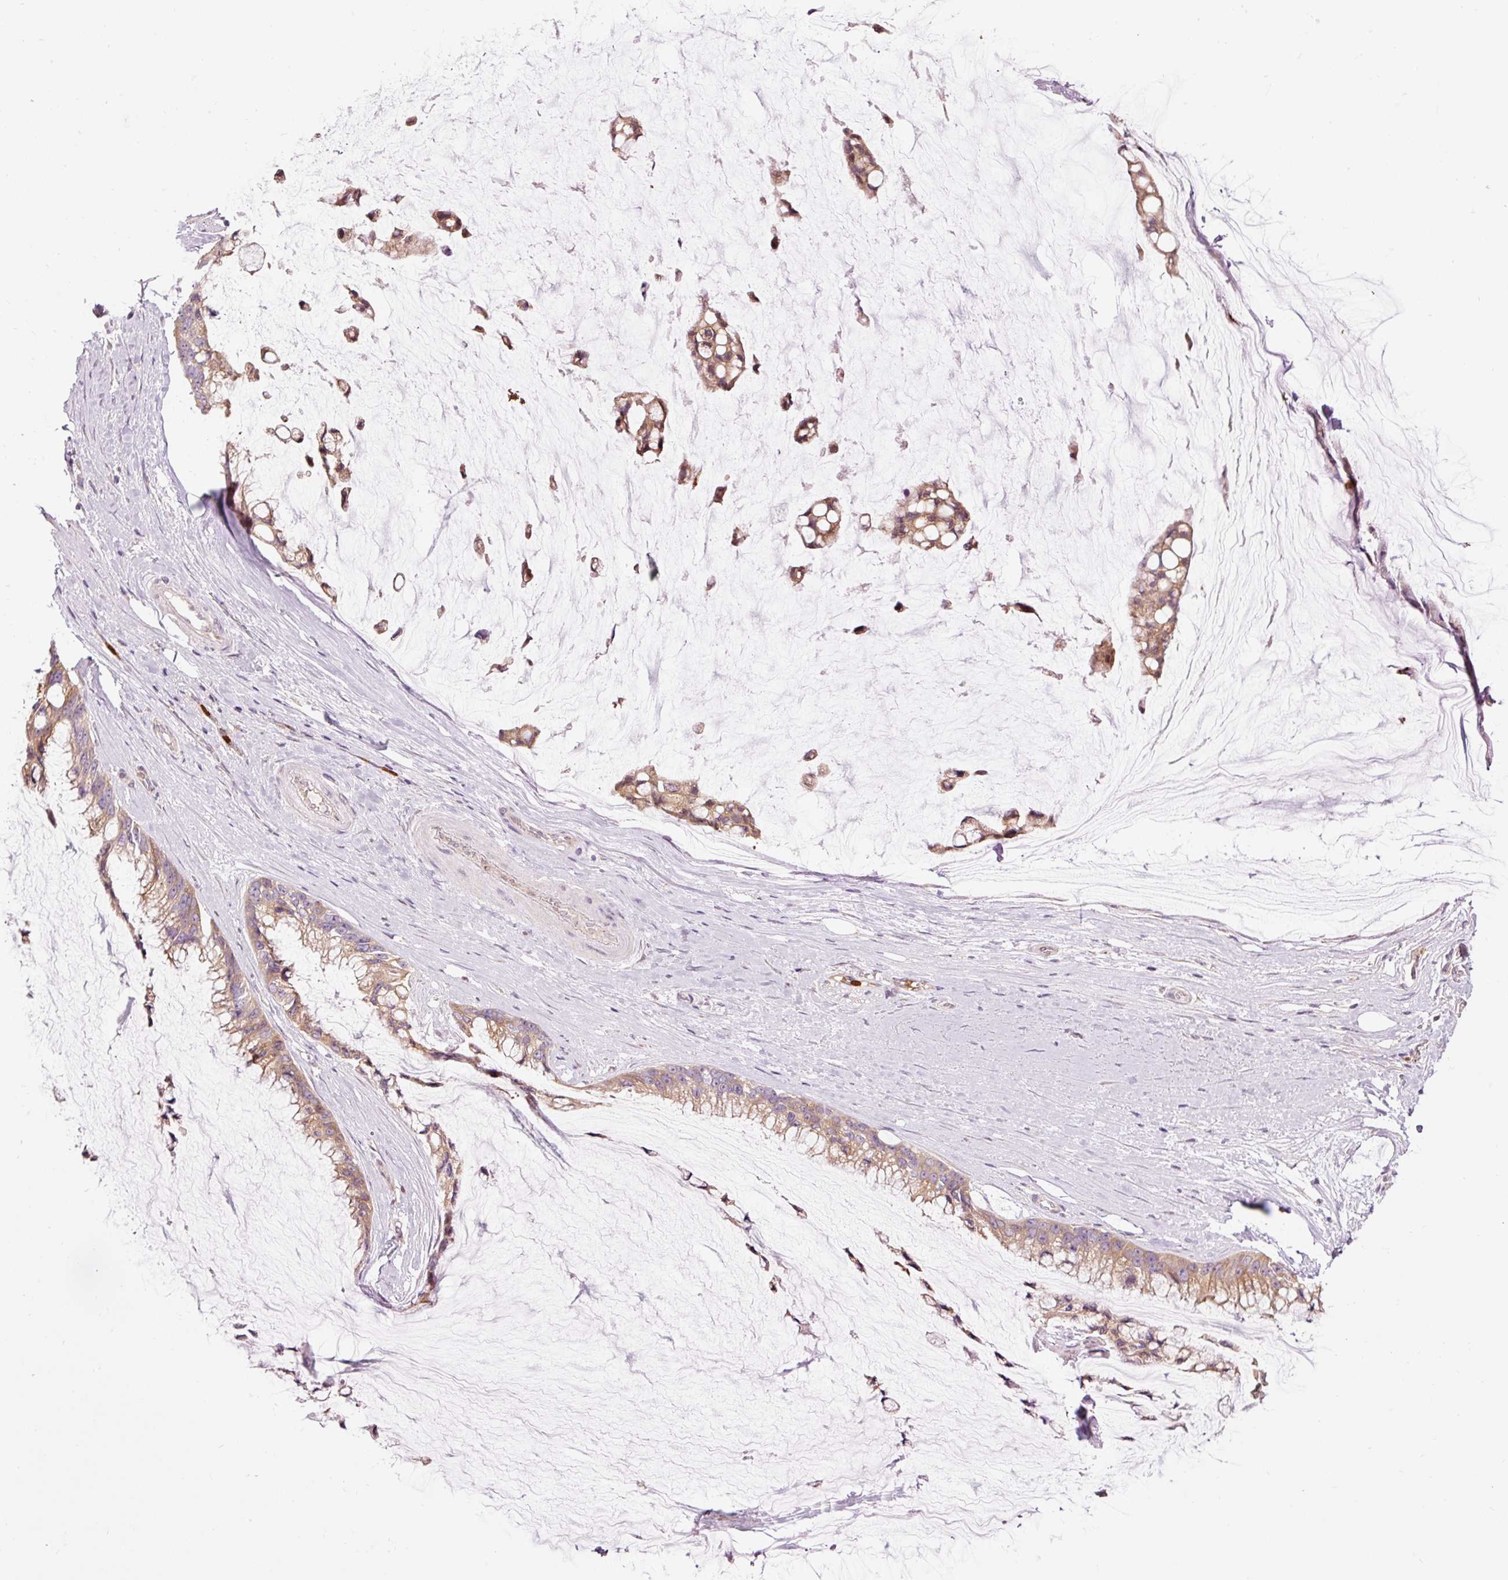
{"staining": {"intensity": "moderate", "quantity": ">75%", "location": "cytoplasmic/membranous"}, "tissue": "ovarian cancer", "cell_type": "Tumor cells", "image_type": "cancer", "snomed": [{"axis": "morphology", "description": "Cystadenocarcinoma, mucinous, NOS"}, {"axis": "topography", "description": "Ovary"}], "caption": "Human ovarian cancer (mucinous cystadenocarcinoma) stained for a protein (brown) shows moderate cytoplasmic/membranous positive positivity in approximately >75% of tumor cells.", "gene": "PRDX5", "patient": {"sex": "female", "age": 39}}